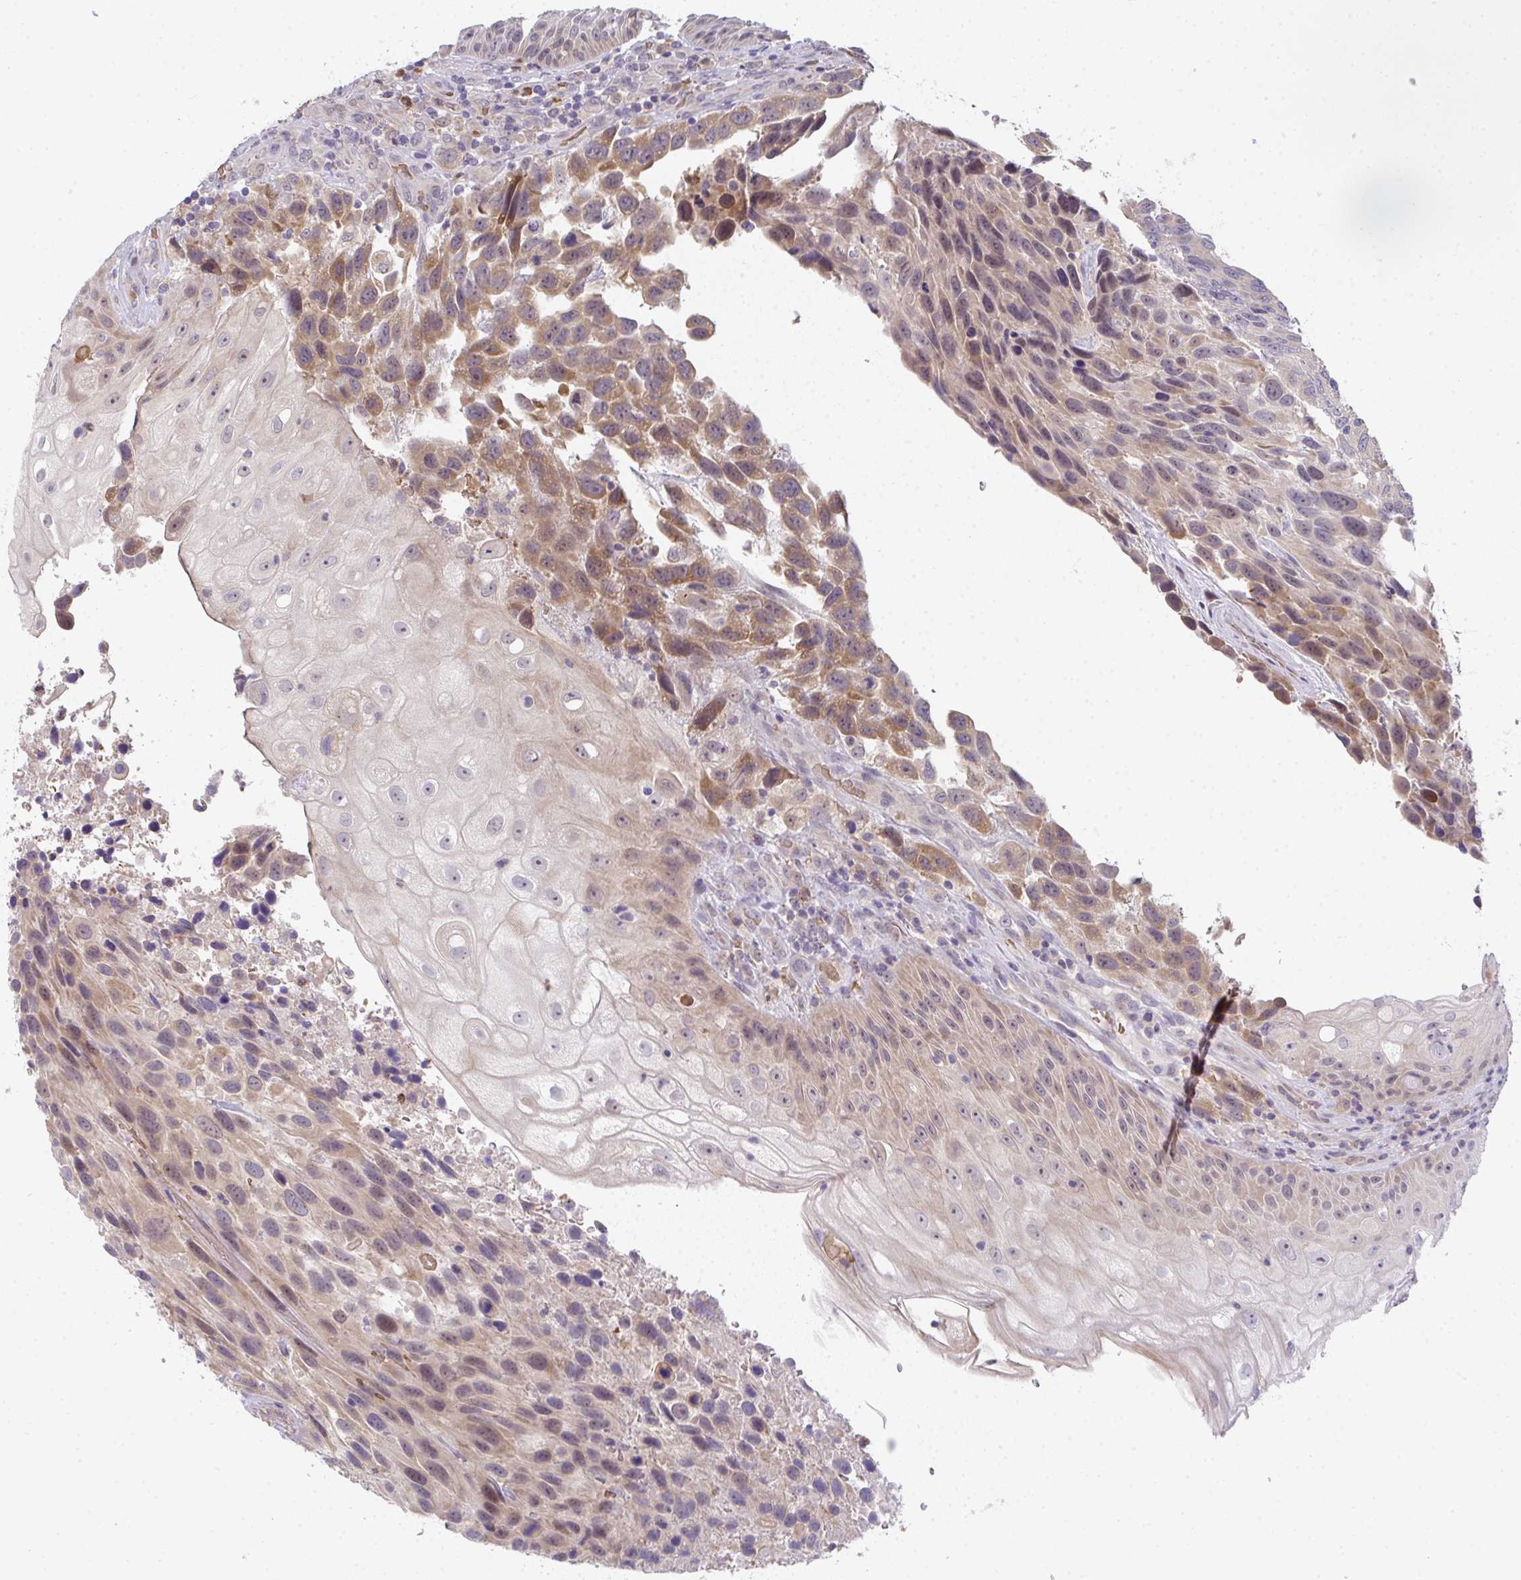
{"staining": {"intensity": "moderate", "quantity": "25%-75%", "location": "cytoplasmic/membranous,nuclear"}, "tissue": "urothelial cancer", "cell_type": "Tumor cells", "image_type": "cancer", "snomed": [{"axis": "morphology", "description": "Urothelial carcinoma, High grade"}, {"axis": "topography", "description": "Urinary bladder"}], "caption": "Brown immunohistochemical staining in high-grade urothelial carcinoma shows moderate cytoplasmic/membranous and nuclear positivity in about 25%-75% of tumor cells.", "gene": "RIOK1", "patient": {"sex": "female", "age": 70}}